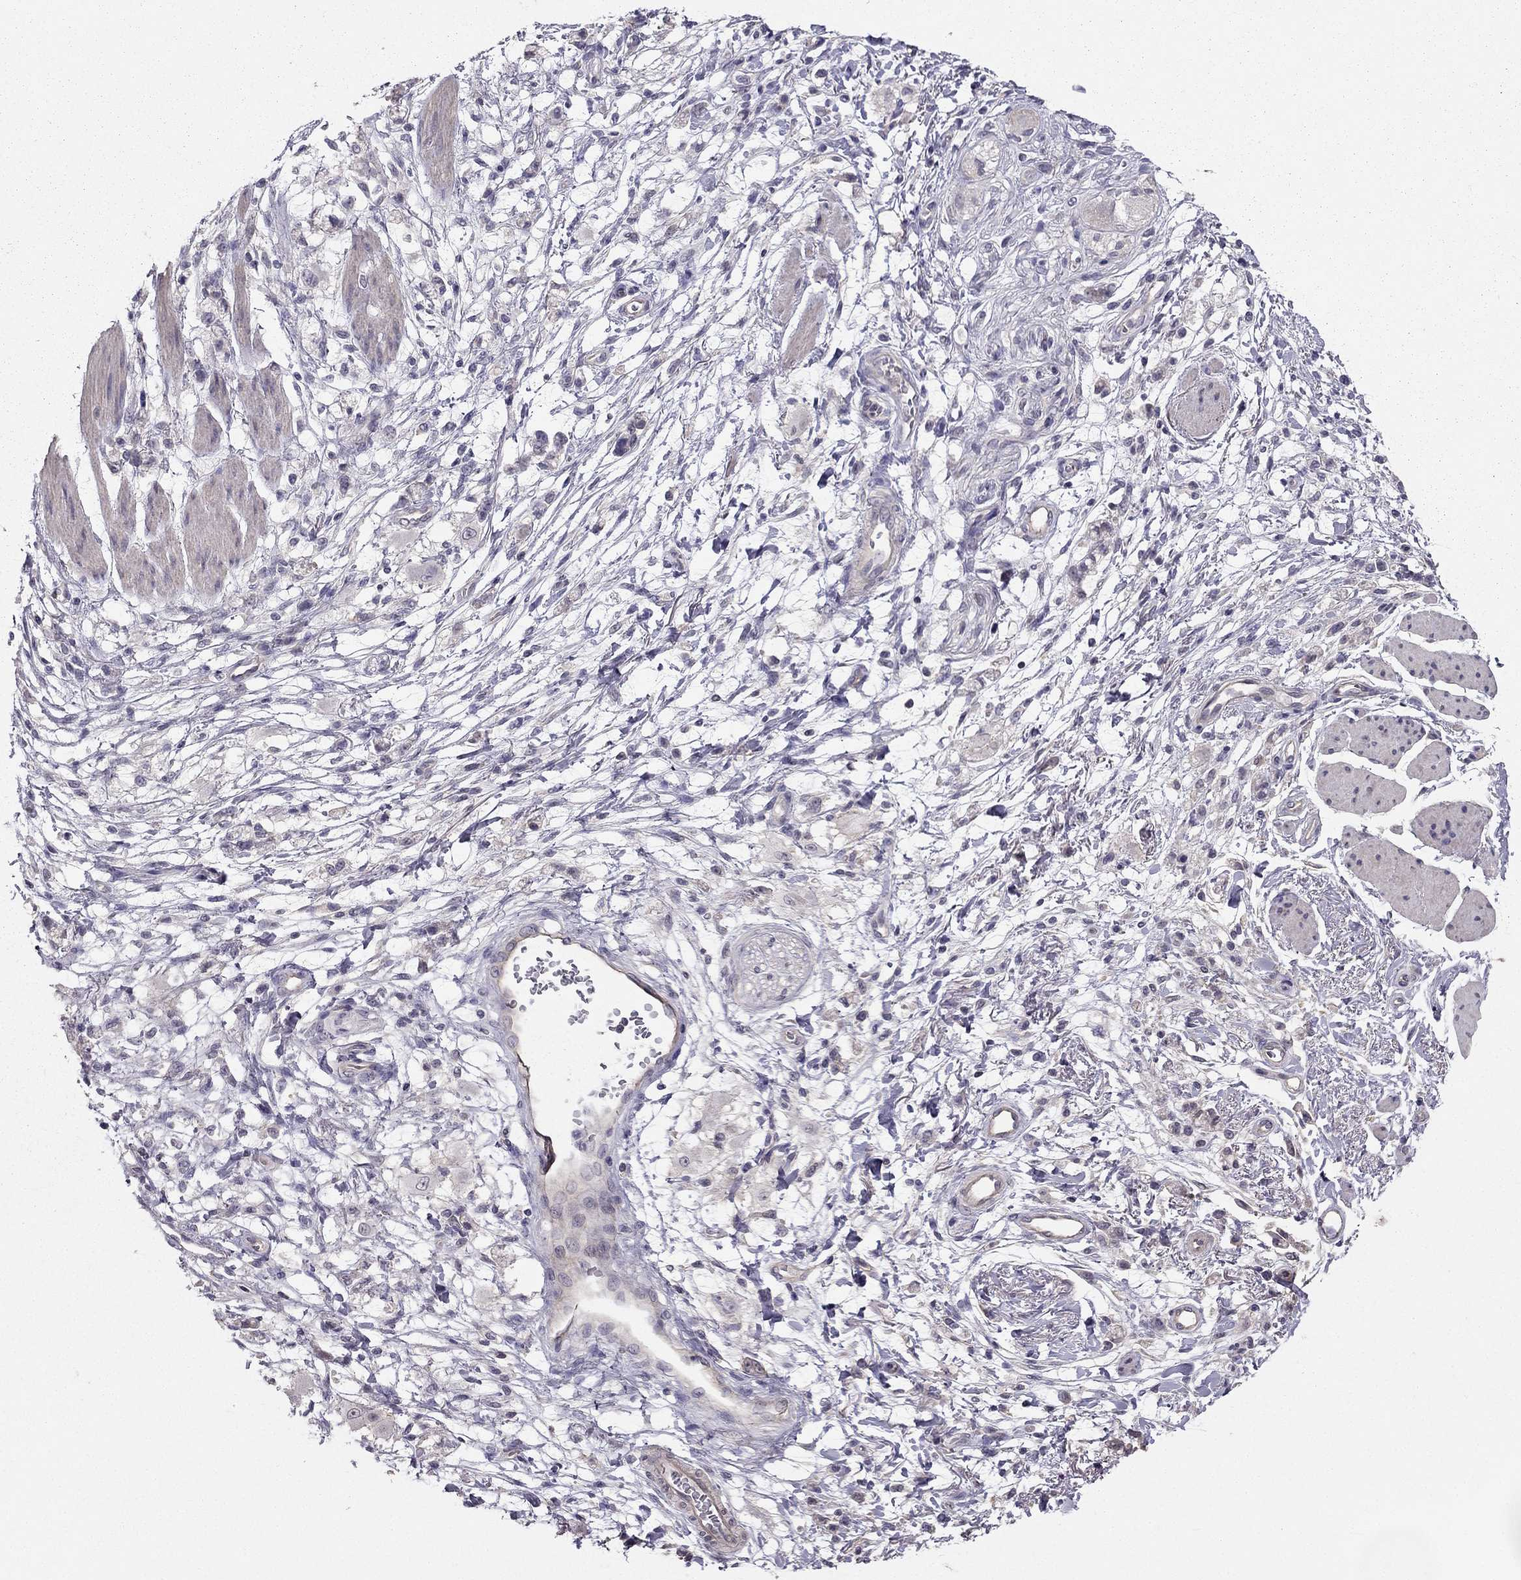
{"staining": {"intensity": "negative", "quantity": "none", "location": "none"}, "tissue": "stomach cancer", "cell_type": "Tumor cells", "image_type": "cancer", "snomed": [{"axis": "morphology", "description": "Adenocarcinoma, NOS"}, {"axis": "topography", "description": "Stomach"}], "caption": "Photomicrograph shows no significant protein expression in tumor cells of stomach cancer.", "gene": "HSFX1", "patient": {"sex": "female", "age": 60}}